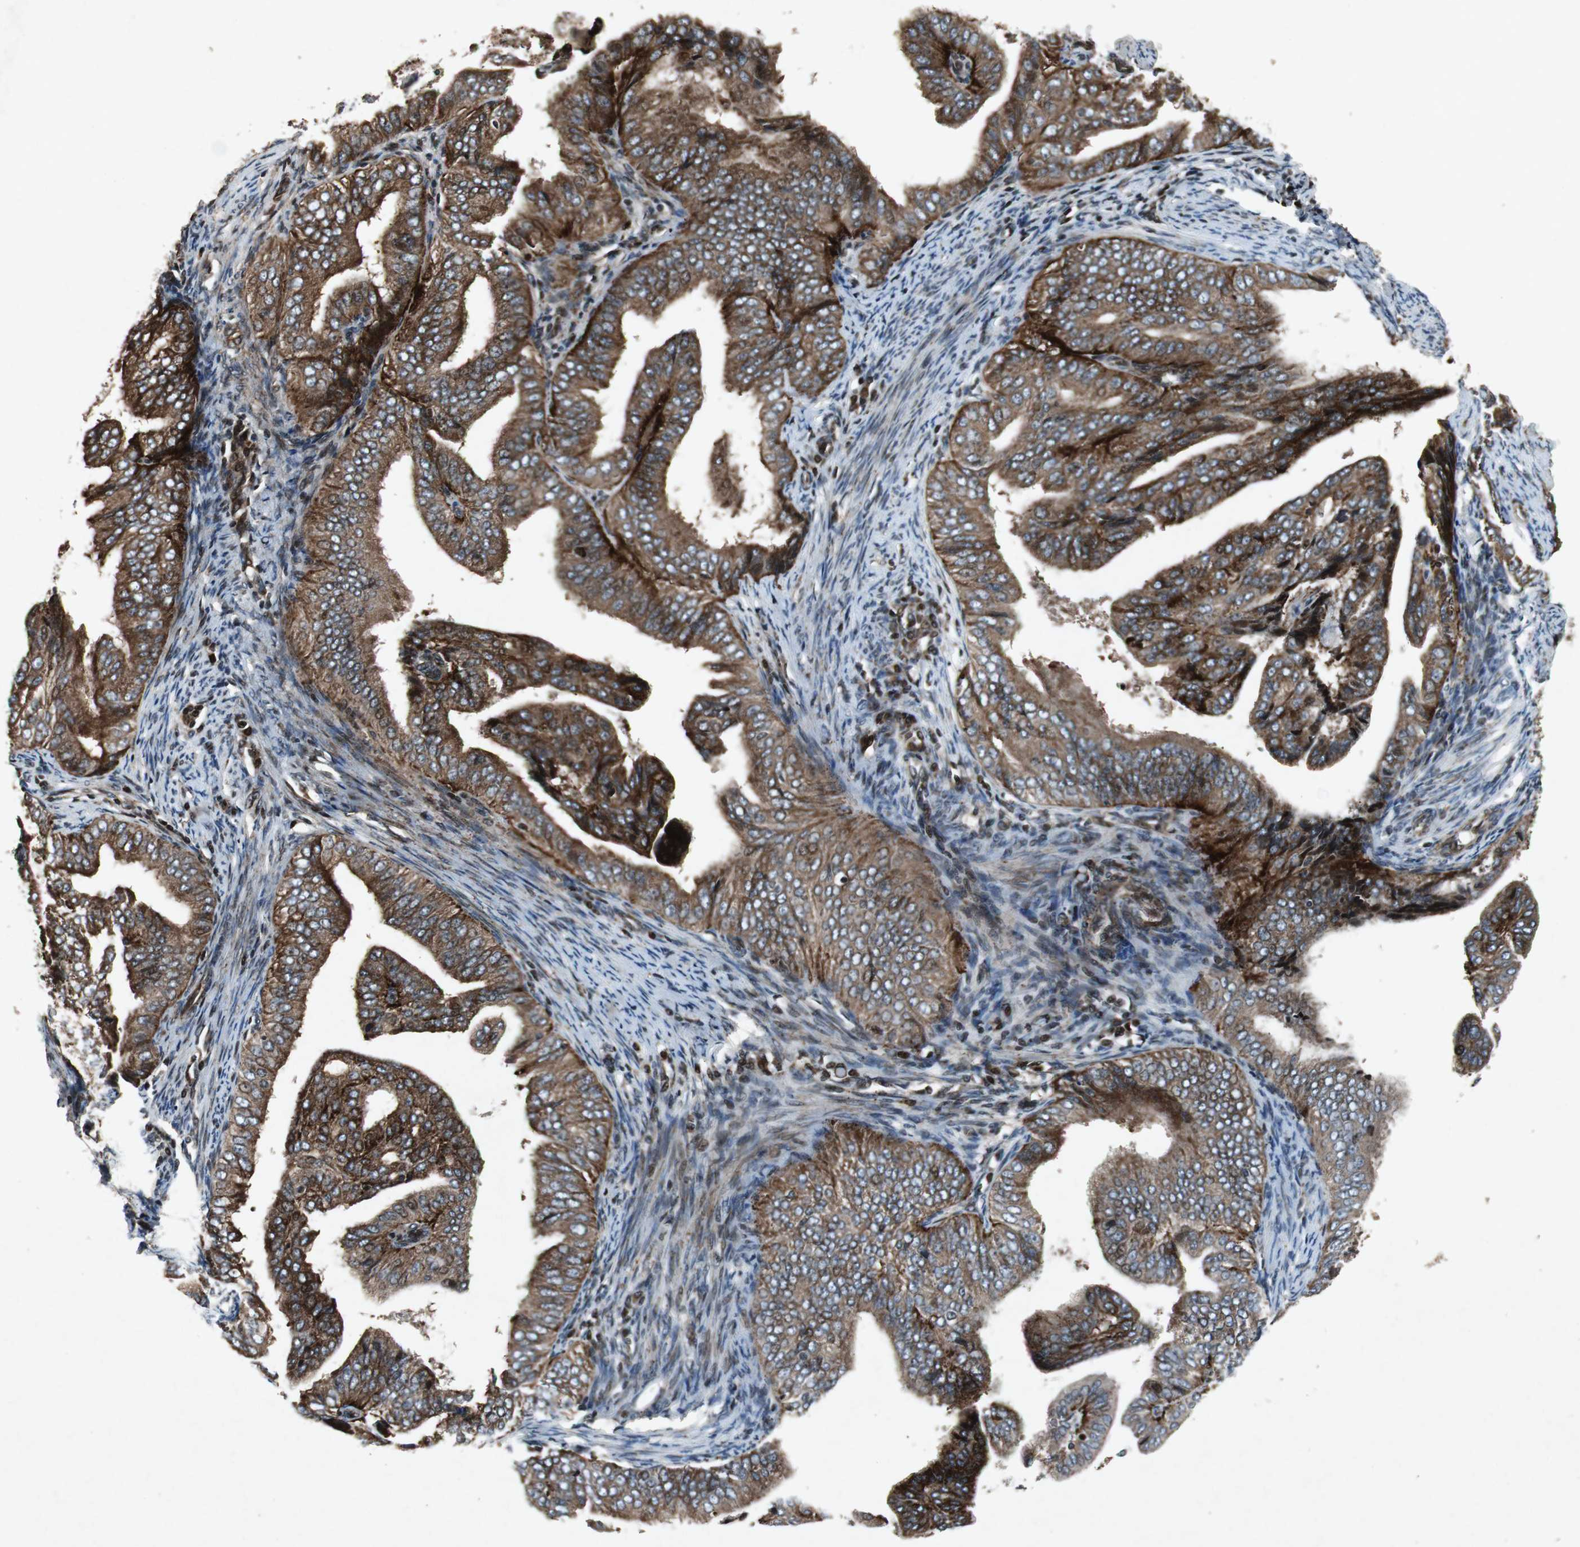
{"staining": {"intensity": "strong", "quantity": ">75%", "location": "cytoplasmic/membranous"}, "tissue": "endometrial cancer", "cell_type": "Tumor cells", "image_type": "cancer", "snomed": [{"axis": "morphology", "description": "Adenocarcinoma, NOS"}, {"axis": "topography", "description": "Endometrium"}], "caption": "Immunohistochemistry (IHC) (DAB) staining of endometrial adenocarcinoma demonstrates strong cytoplasmic/membranous protein staining in approximately >75% of tumor cells.", "gene": "TUBA4A", "patient": {"sex": "female", "age": 58}}